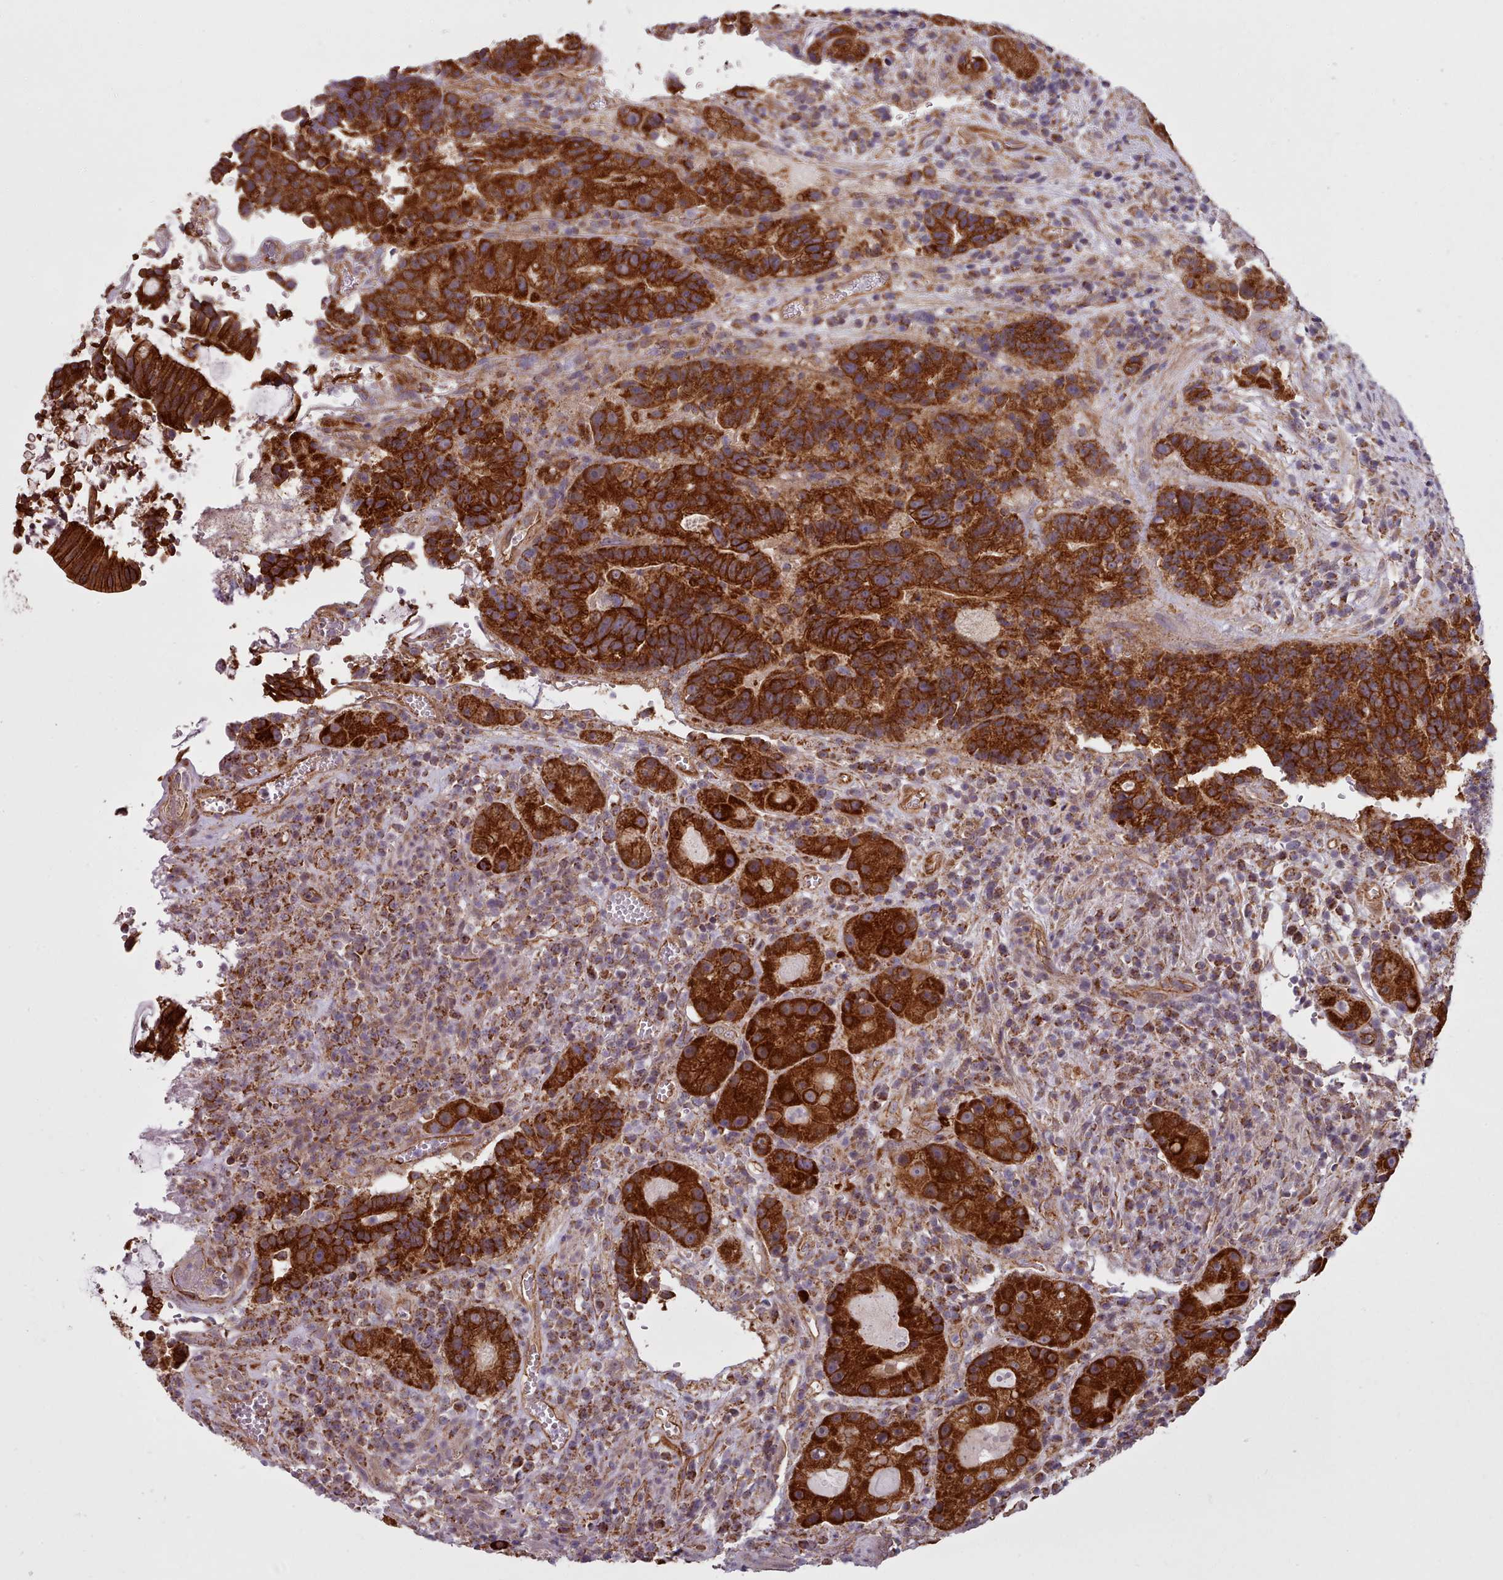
{"staining": {"intensity": "strong", "quantity": ">75%", "location": "cytoplasmic/membranous"}, "tissue": "colorectal cancer", "cell_type": "Tumor cells", "image_type": "cancer", "snomed": [{"axis": "morphology", "description": "Adenocarcinoma, NOS"}, {"axis": "topography", "description": "Rectum"}], "caption": "There is high levels of strong cytoplasmic/membranous positivity in tumor cells of adenocarcinoma (colorectal), as demonstrated by immunohistochemical staining (brown color).", "gene": "MRPL46", "patient": {"sex": "male", "age": 69}}